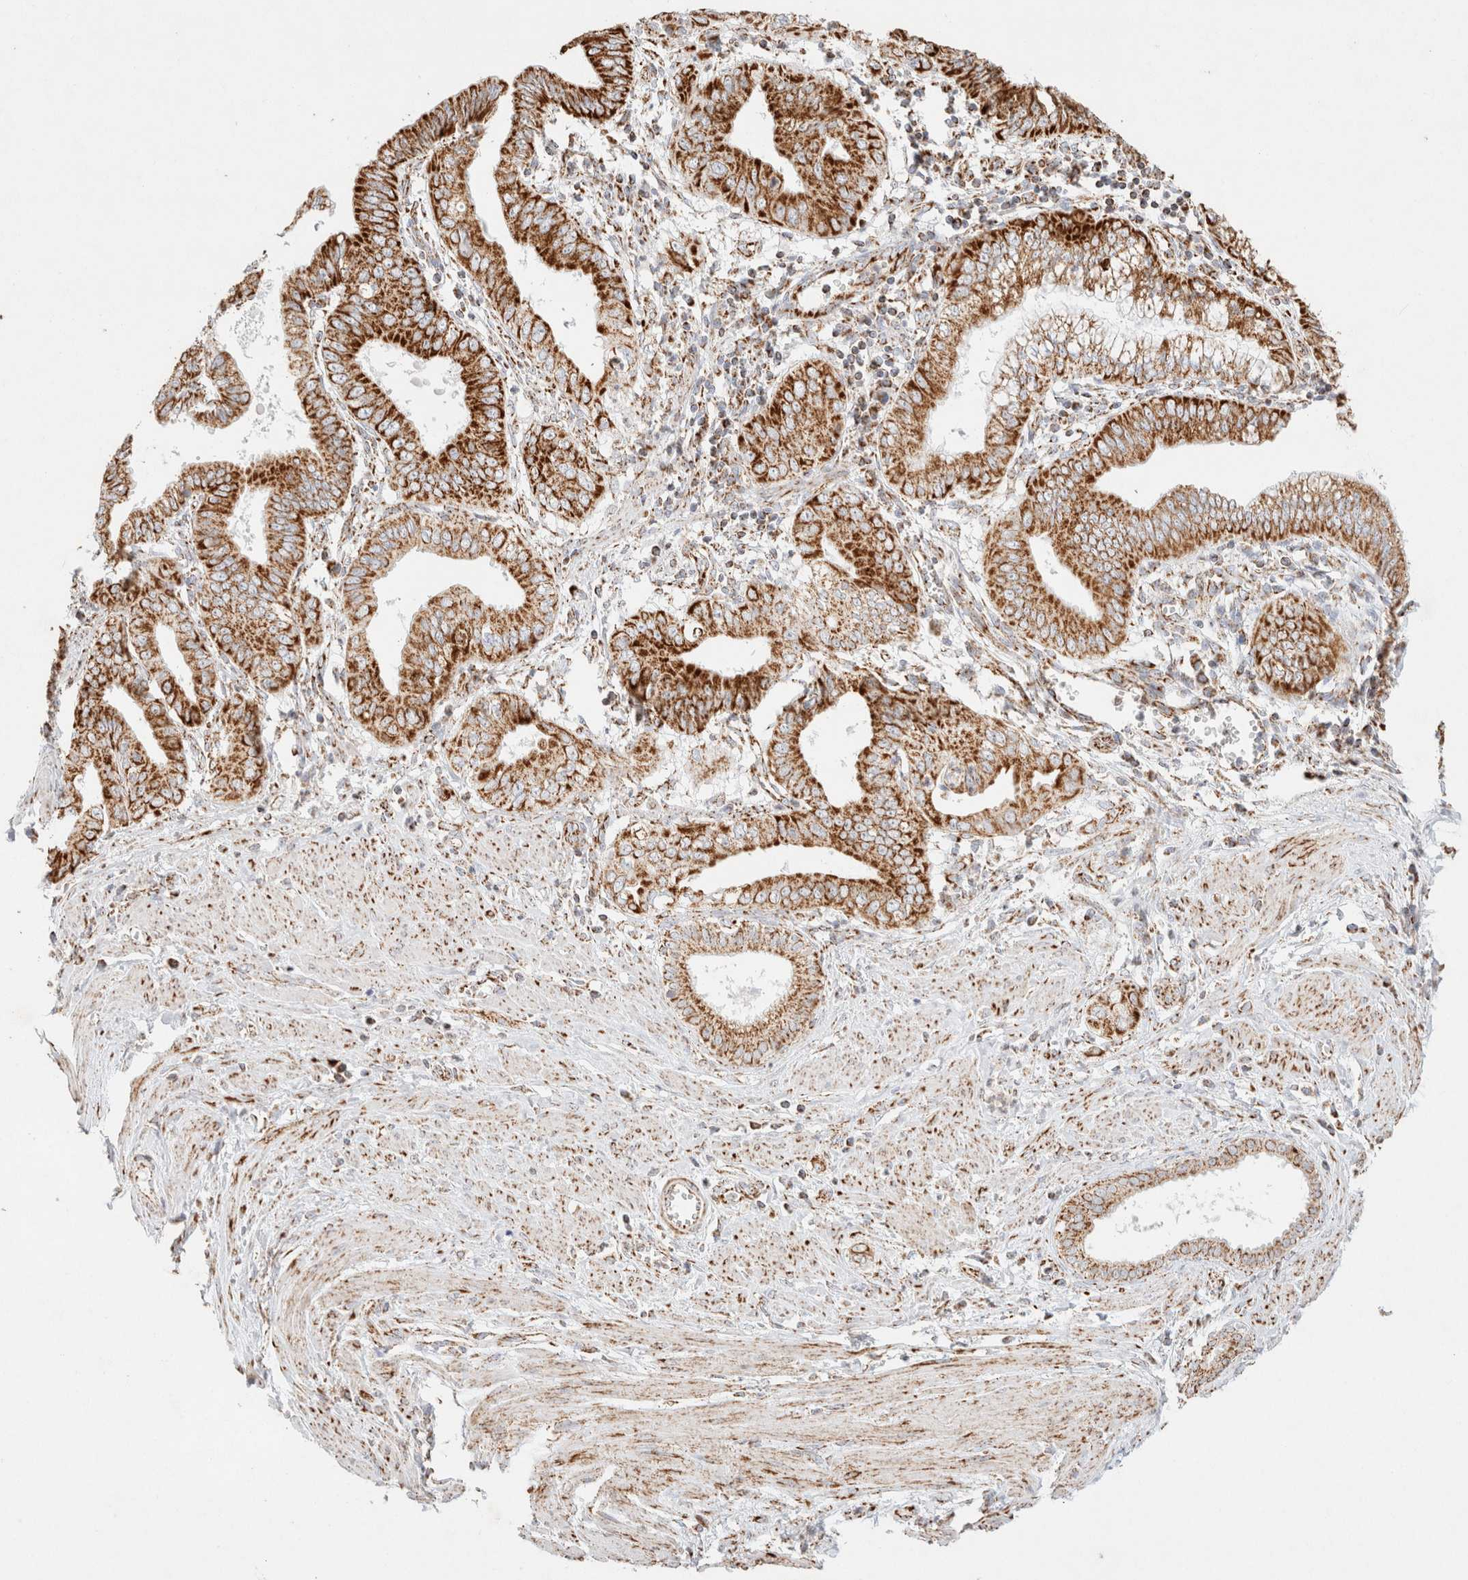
{"staining": {"intensity": "strong", "quantity": ">75%", "location": "cytoplasmic/membranous"}, "tissue": "pancreatic cancer", "cell_type": "Tumor cells", "image_type": "cancer", "snomed": [{"axis": "morphology", "description": "Normal tissue, NOS"}, {"axis": "topography", "description": "Lymph node"}], "caption": "Immunohistochemistry (IHC) (DAB) staining of pancreatic cancer shows strong cytoplasmic/membranous protein positivity in about >75% of tumor cells.", "gene": "PHB2", "patient": {"sex": "male", "age": 50}}